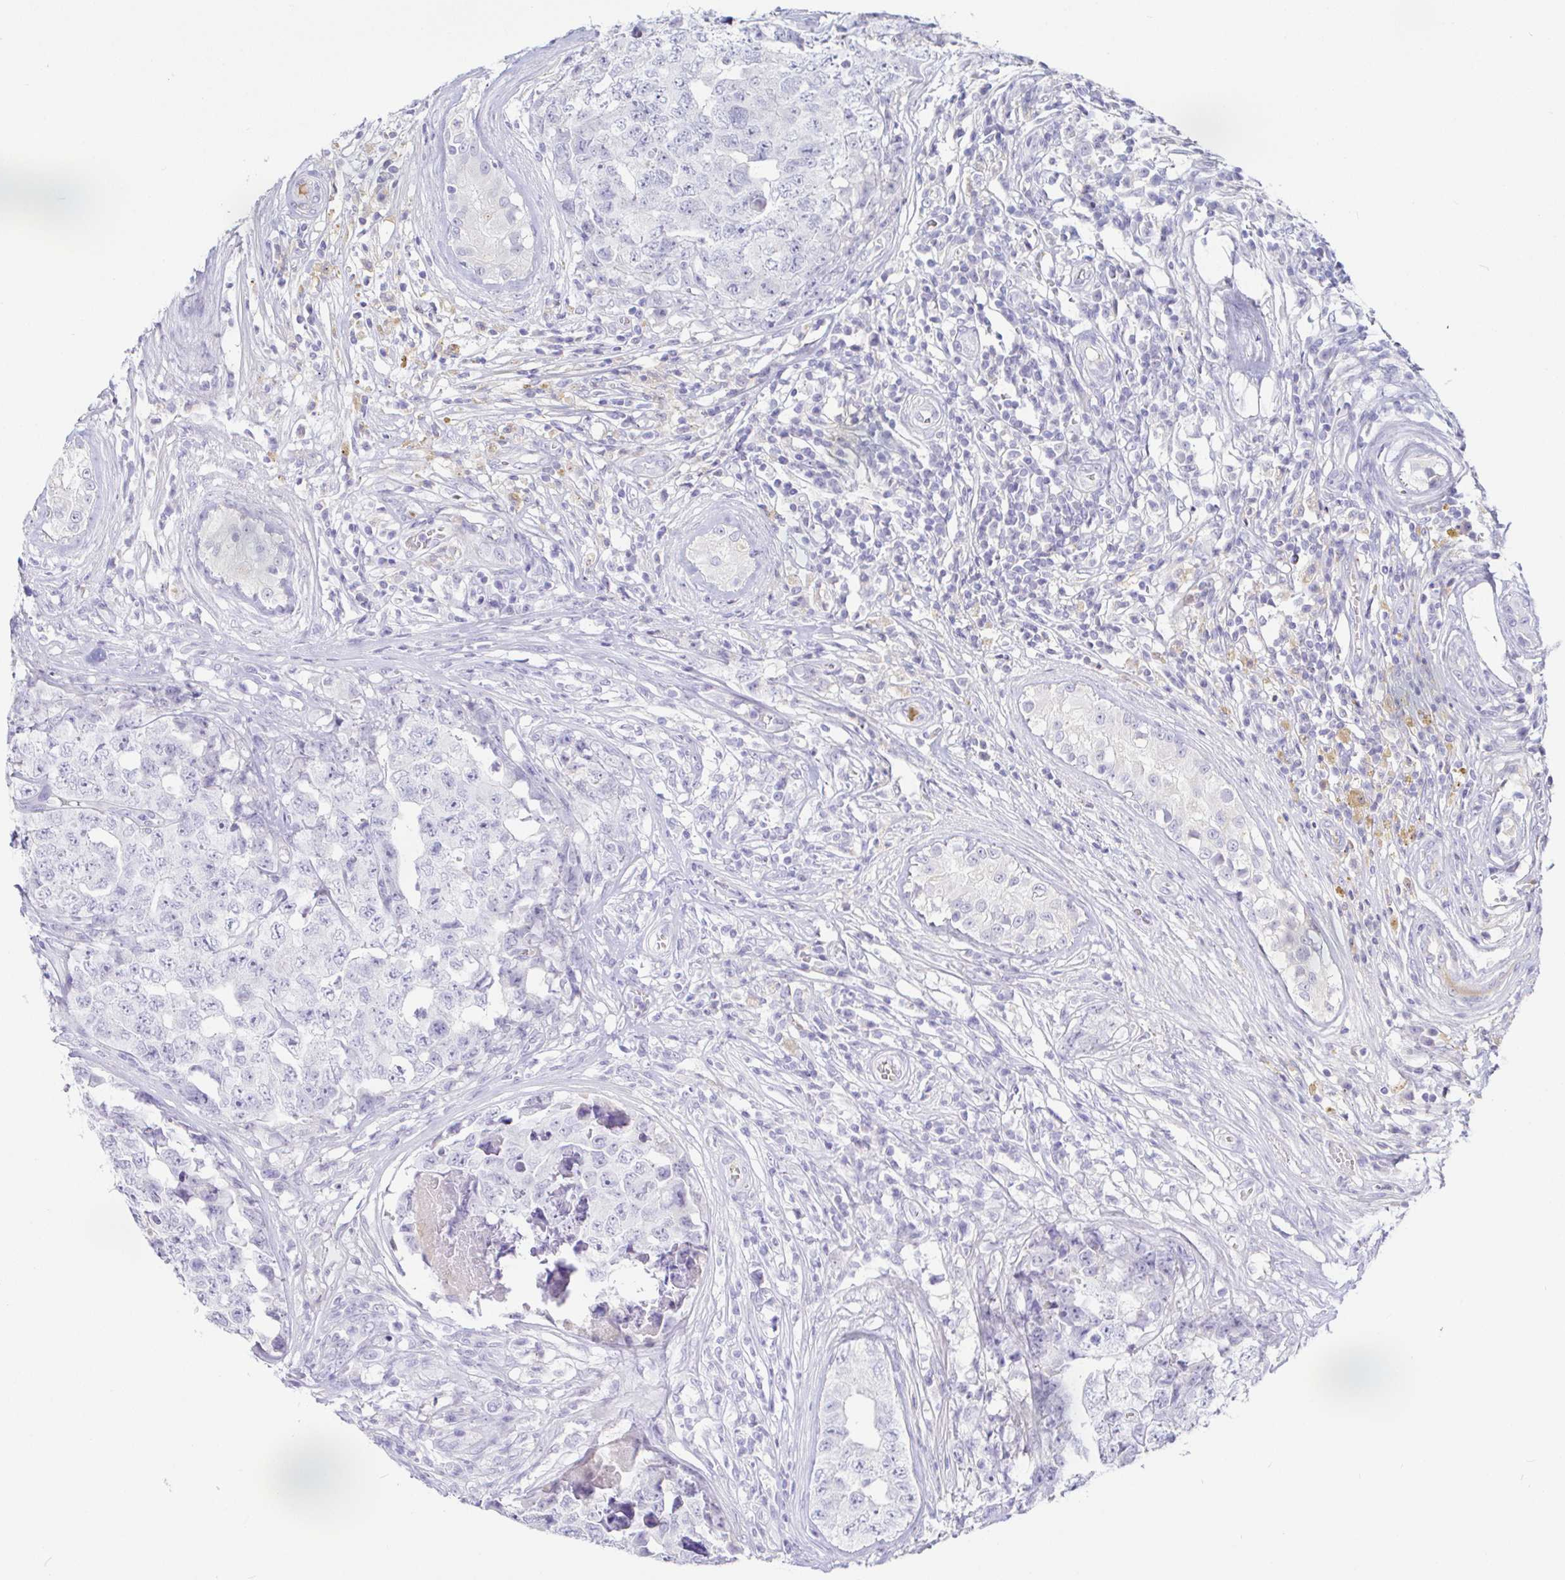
{"staining": {"intensity": "negative", "quantity": "none", "location": "none"}, "tissue": "testis cancer", "cell_type": "Tumor cells", "image_type": "cancer", "snomed": [{"axis": "morphology", "description": "Normal tissue, NOS"}, {"axis": "morphology", "description": "Carcinoma, Embryonal, NOS"}, {"axis": "topography", "description": "Testis"}, {"axis": "topography", "description": "Epididymis"}], "caption": "An immunohistochemistry (IHC) photomicrograph of embryonal carcinoma (testis) is shown. There is no staining in tumor cells of embryonal carcinoma (testis). (DAB (3,3'-diaminobenzidine) IHC with hematoxylin counter stain).", "gene": "SAA4", "patient": {"sex": "male", "age": 25}}